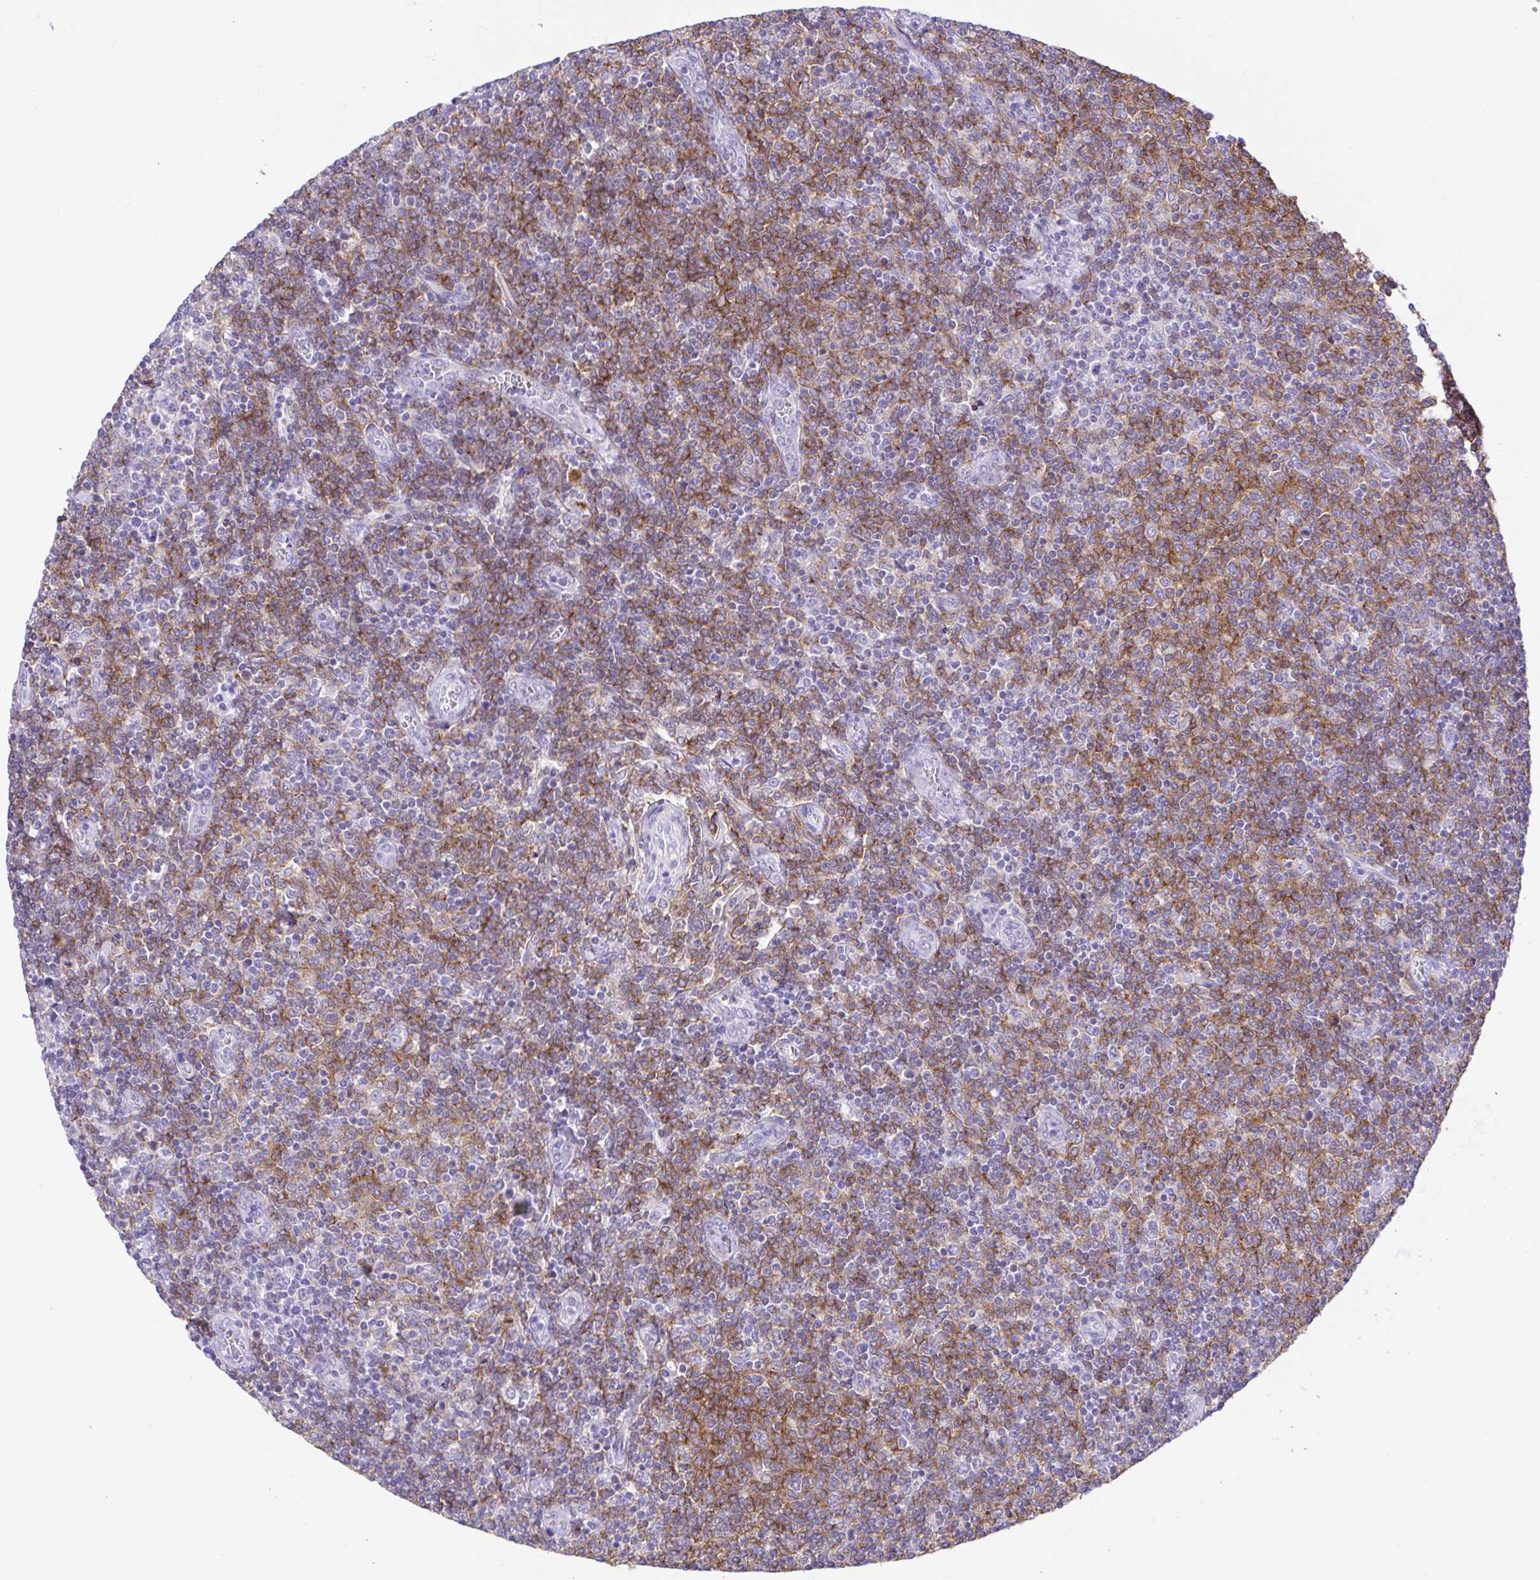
{"staining": {"intensity": "moderate", "quantity": "25%-75%", "location": "cytoplasmic/membranous"}, "tissue": "lymphoma", "cell_type": "Tumor cells", "image_type": "cancer", "snomed": [{"axis": "morphology", "description": "Malignant lymphoma, non-Hodgkin's type, Low grade"}, {"axis": "topography", "description": "Lymph node"}], "caption": "A histopathology image of malignant lymphoma, non-Hodgkin's type (low-grade) stained for a protein shows moderate cytoplasmic/membranous brown staining in tumor cells. The staining was performed using DAB (3,3'-diaminobenzidine) to visualize the protein expression in brown, while the nuclei were stained in blue with hematoxylin (Magnification: 20x).", "gene": "CD72", "patient": {"sex": "male", "age": 52}}